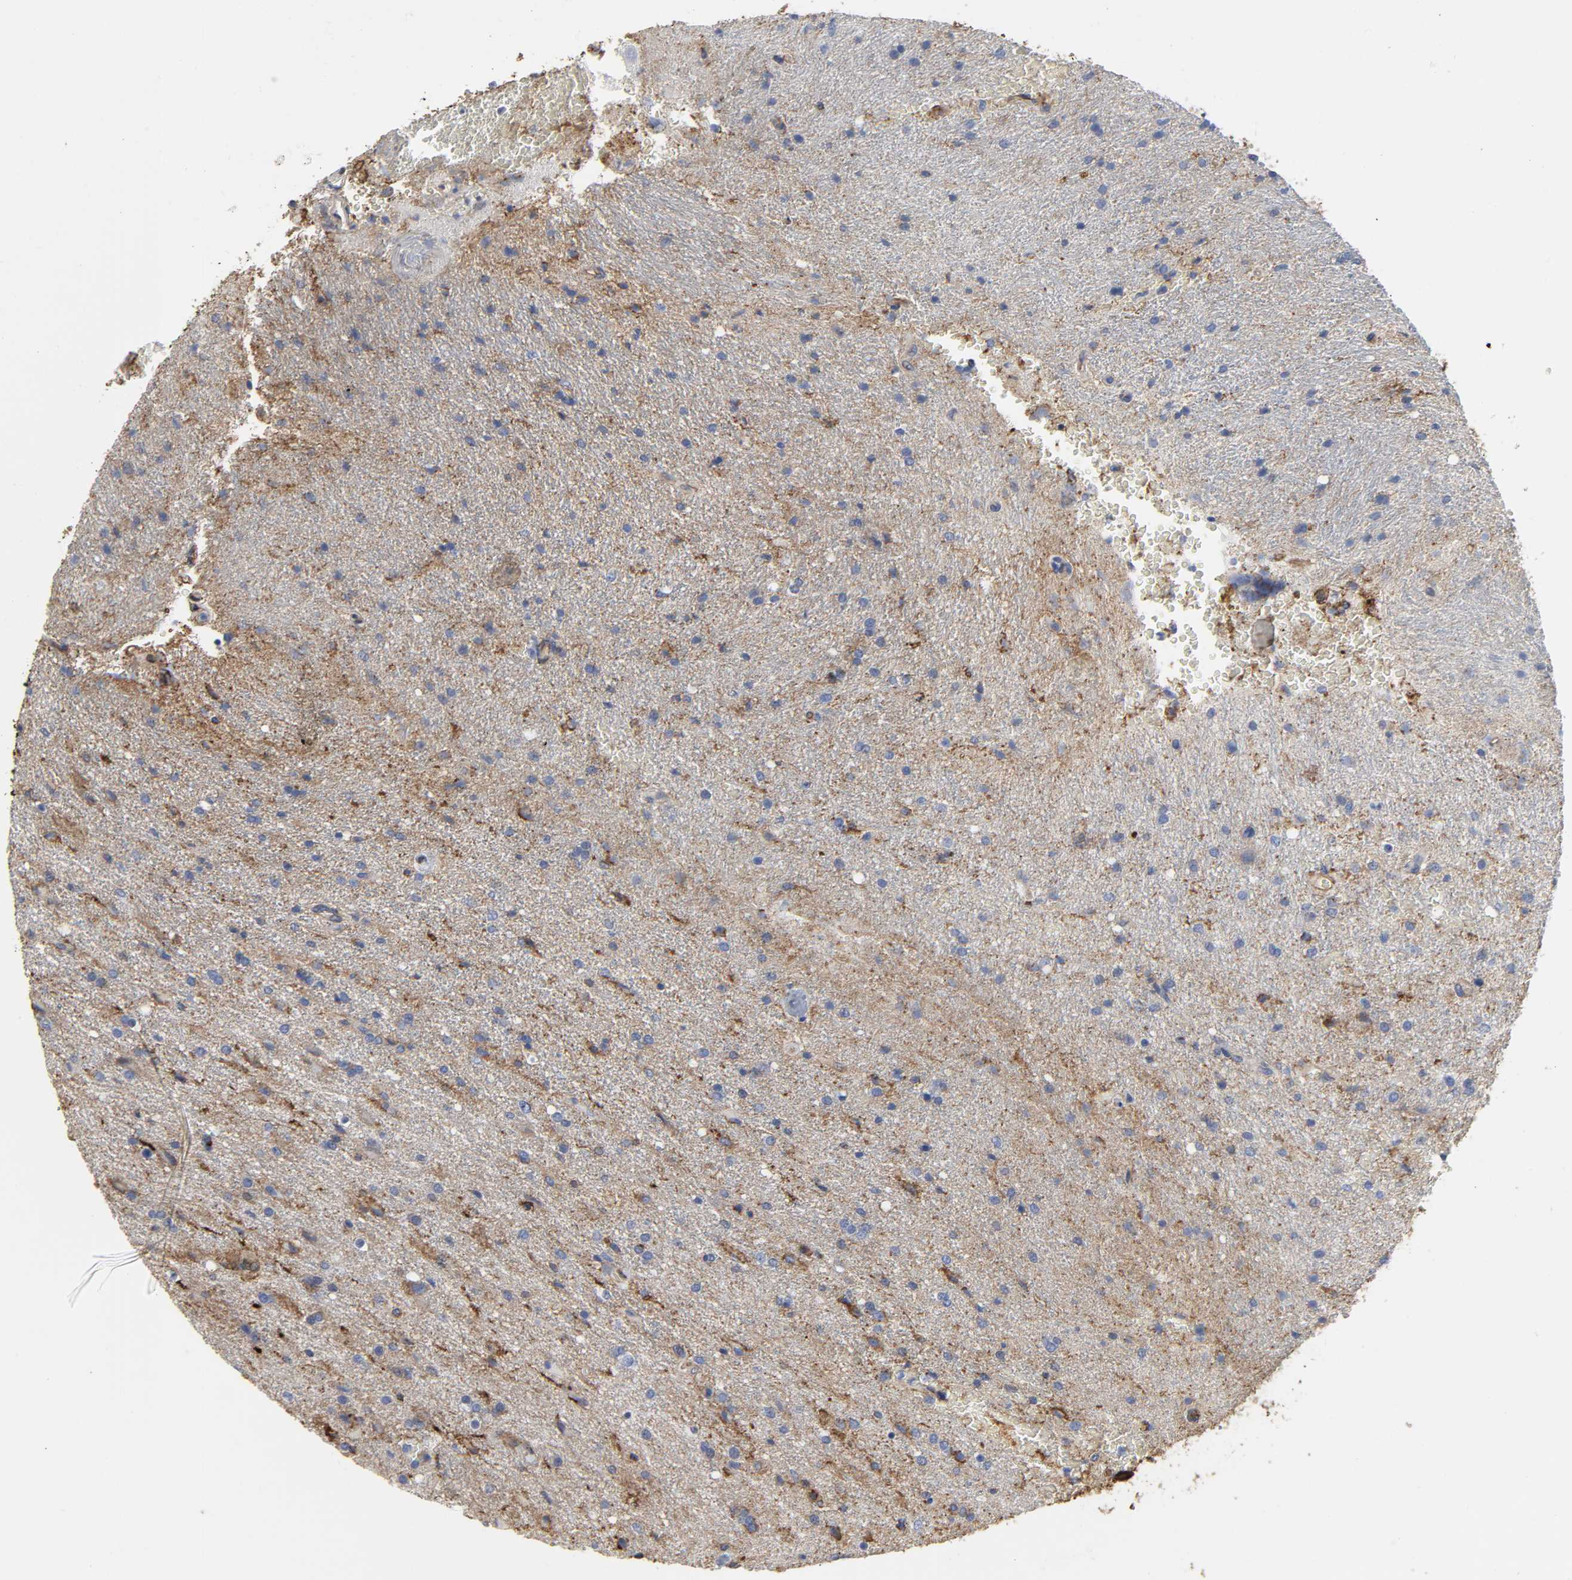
{"staining": {"intensity": "moderate", "quantity": "<25%", "location": "cytoplasmic/membranous"}, "tissue": "glioma", "cell_type": "Tumor cells", "image_type": "cancer", "snomed": [{"axis": "morphology", "description": "Normal tissue, NOS"}, {"axis": "morphology", "description": "Glioma, malignant, High grade"}, {"axis": "topography", "description": "Cerebral cortex"}], "caption": "DAB (3,3'-diaminobenzidine) immunohistochemical staining of human malignant glioma (high-grade) exhibits moderate cytoplasmic/membranous protein staining in approximately <25% of tumor cells.", "gene": "ANXA2", "patient": {"sex": "male", "age": 56}}